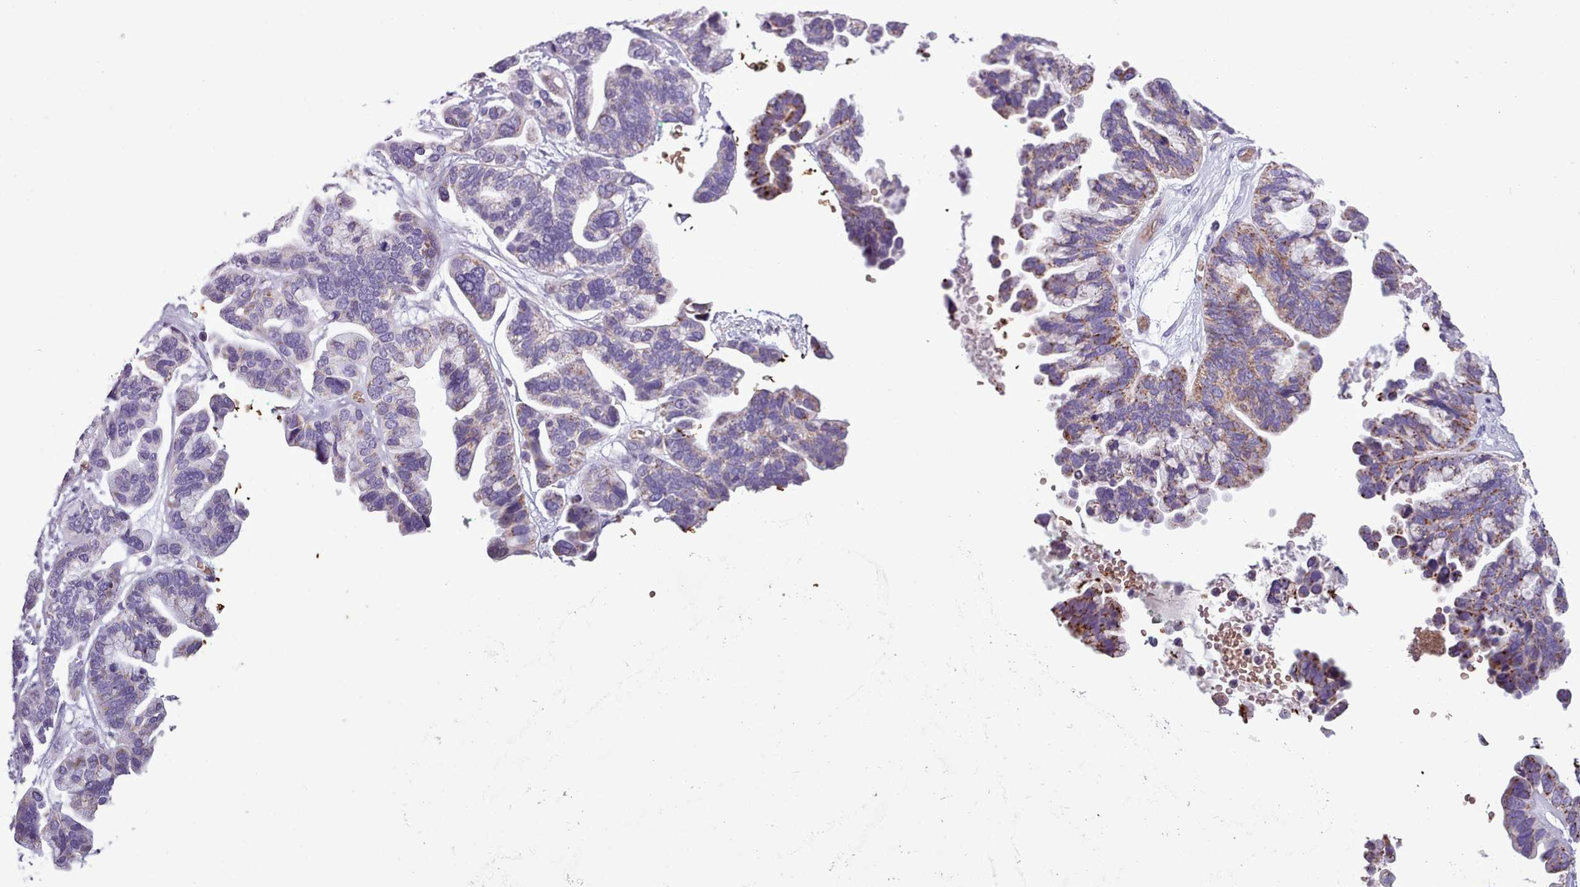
{"staining": {"intensity": "moderate", "quantity": "25%-75%", "location": "cytoplasmic/membranous"}, "tissue": "ovarian cancer", "cell_type": "Tumor cells", "image_type": "cancer", "snomed": [{"axis": "morphology", "description": "Cystadenocarcinoma, serous, NOS"}, {"axis": "topography", "description": "Ovary"}], "caption": "Ovarian serous cystadenocarcinoma tissue exhibits moderate cytoplasmic/membranous expression in approximately 25%-75% of tumor cells, visualized by immunohistochemistry.", "gene": "AK4", "patient": {"sex": "female", "age": 56}}